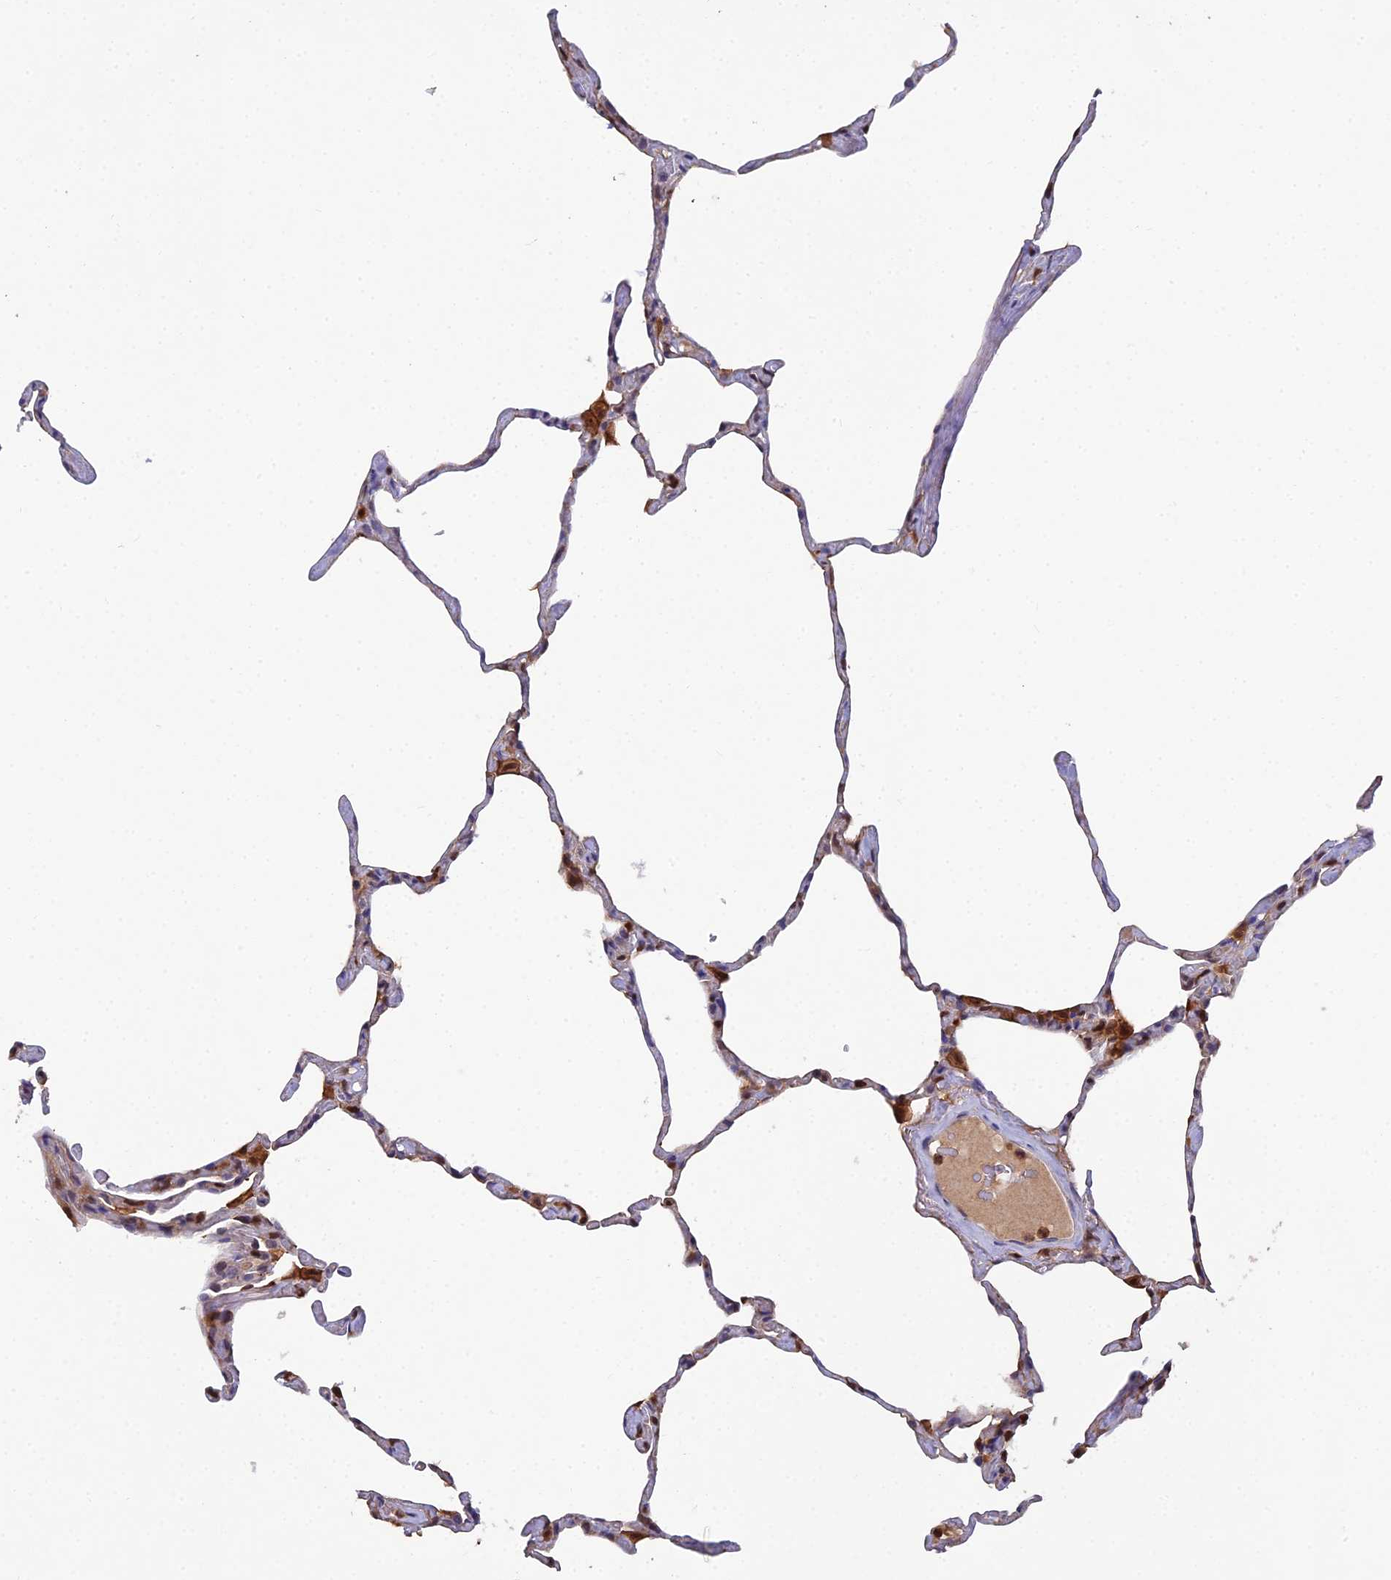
{"staining": {"intensity": "moderate", "quantity": "<25%", "location": "cytoplasmic/membranous"}, "tissue": "lung", "cell_type": "Alveolar cells", "image_type": "normal", "snomed": [{"axis": "morphology", "description": "Normal tissue, NOS"}, {"axis": "topography", "description": "Lung"}], "caption": "Approximately <25% of alveolar cells in unremarkable lung reveal moderate cytoplasmic/membranous protein expression as visualized by brown immunohistochemical staining.", "gene": "GALK2", "patient": {"sex": "male", "age": 65}}